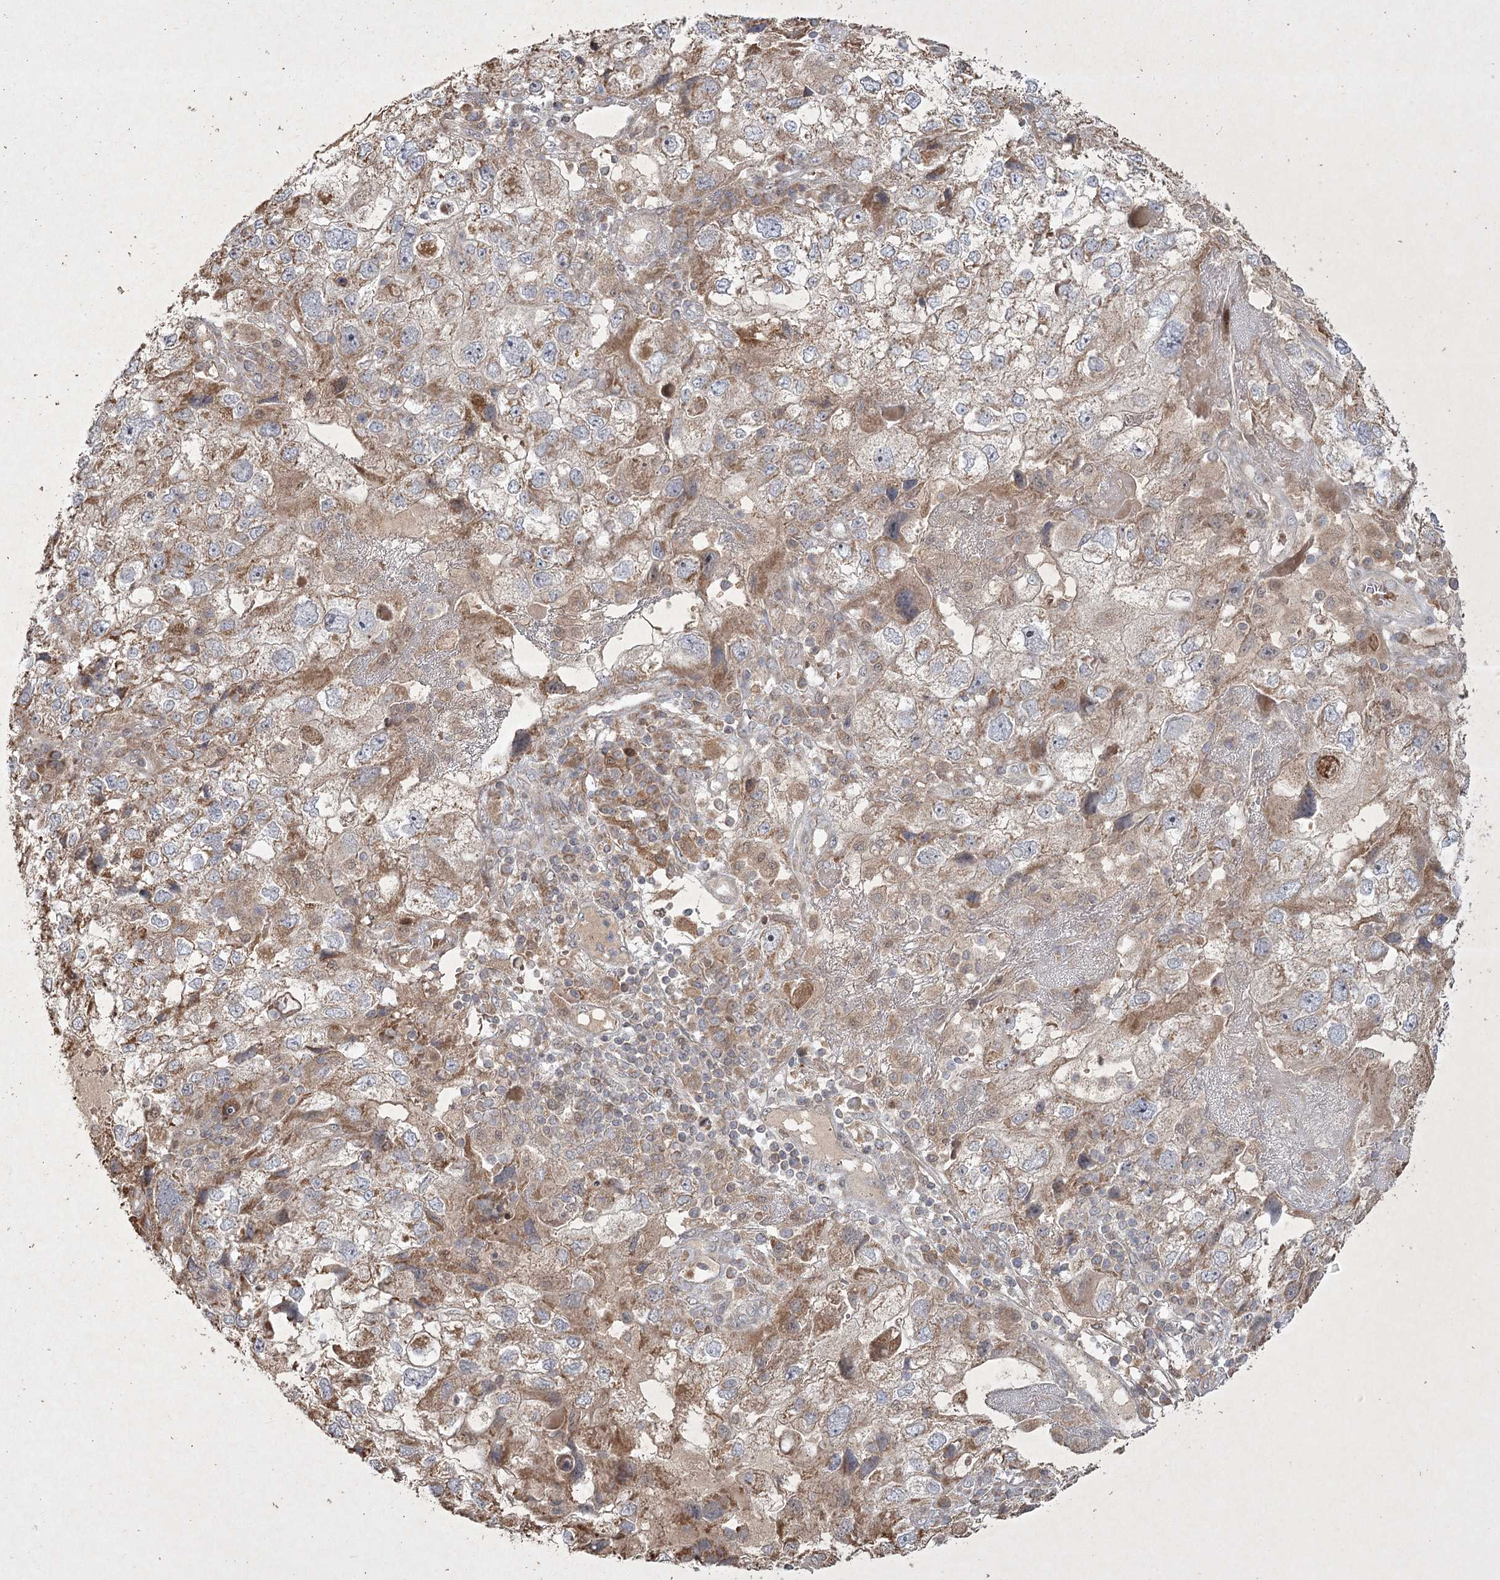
{"staining": {"intensity": "moderate", "quantity": ">75%", "location": "cytoplasmic/membranous"}, "tissue": "endometrial cancer", "cell_type": "Tumor cells", "image_type": "cancer", "snomed": [{"axis": "morphology", "description": "Adenocarcinoma, NOS"}, {"axis": "topography", "description": "Endometrium"}], "caption": "Immunohistochemical staining of adenocarcinoma (endometrial) displays medium levels of moderate cytoplasmic/membranous protein expression in about >75% of tumor cells.", "gene": "KBTBD4", "patient": {"sex": "female", "age": 49}}